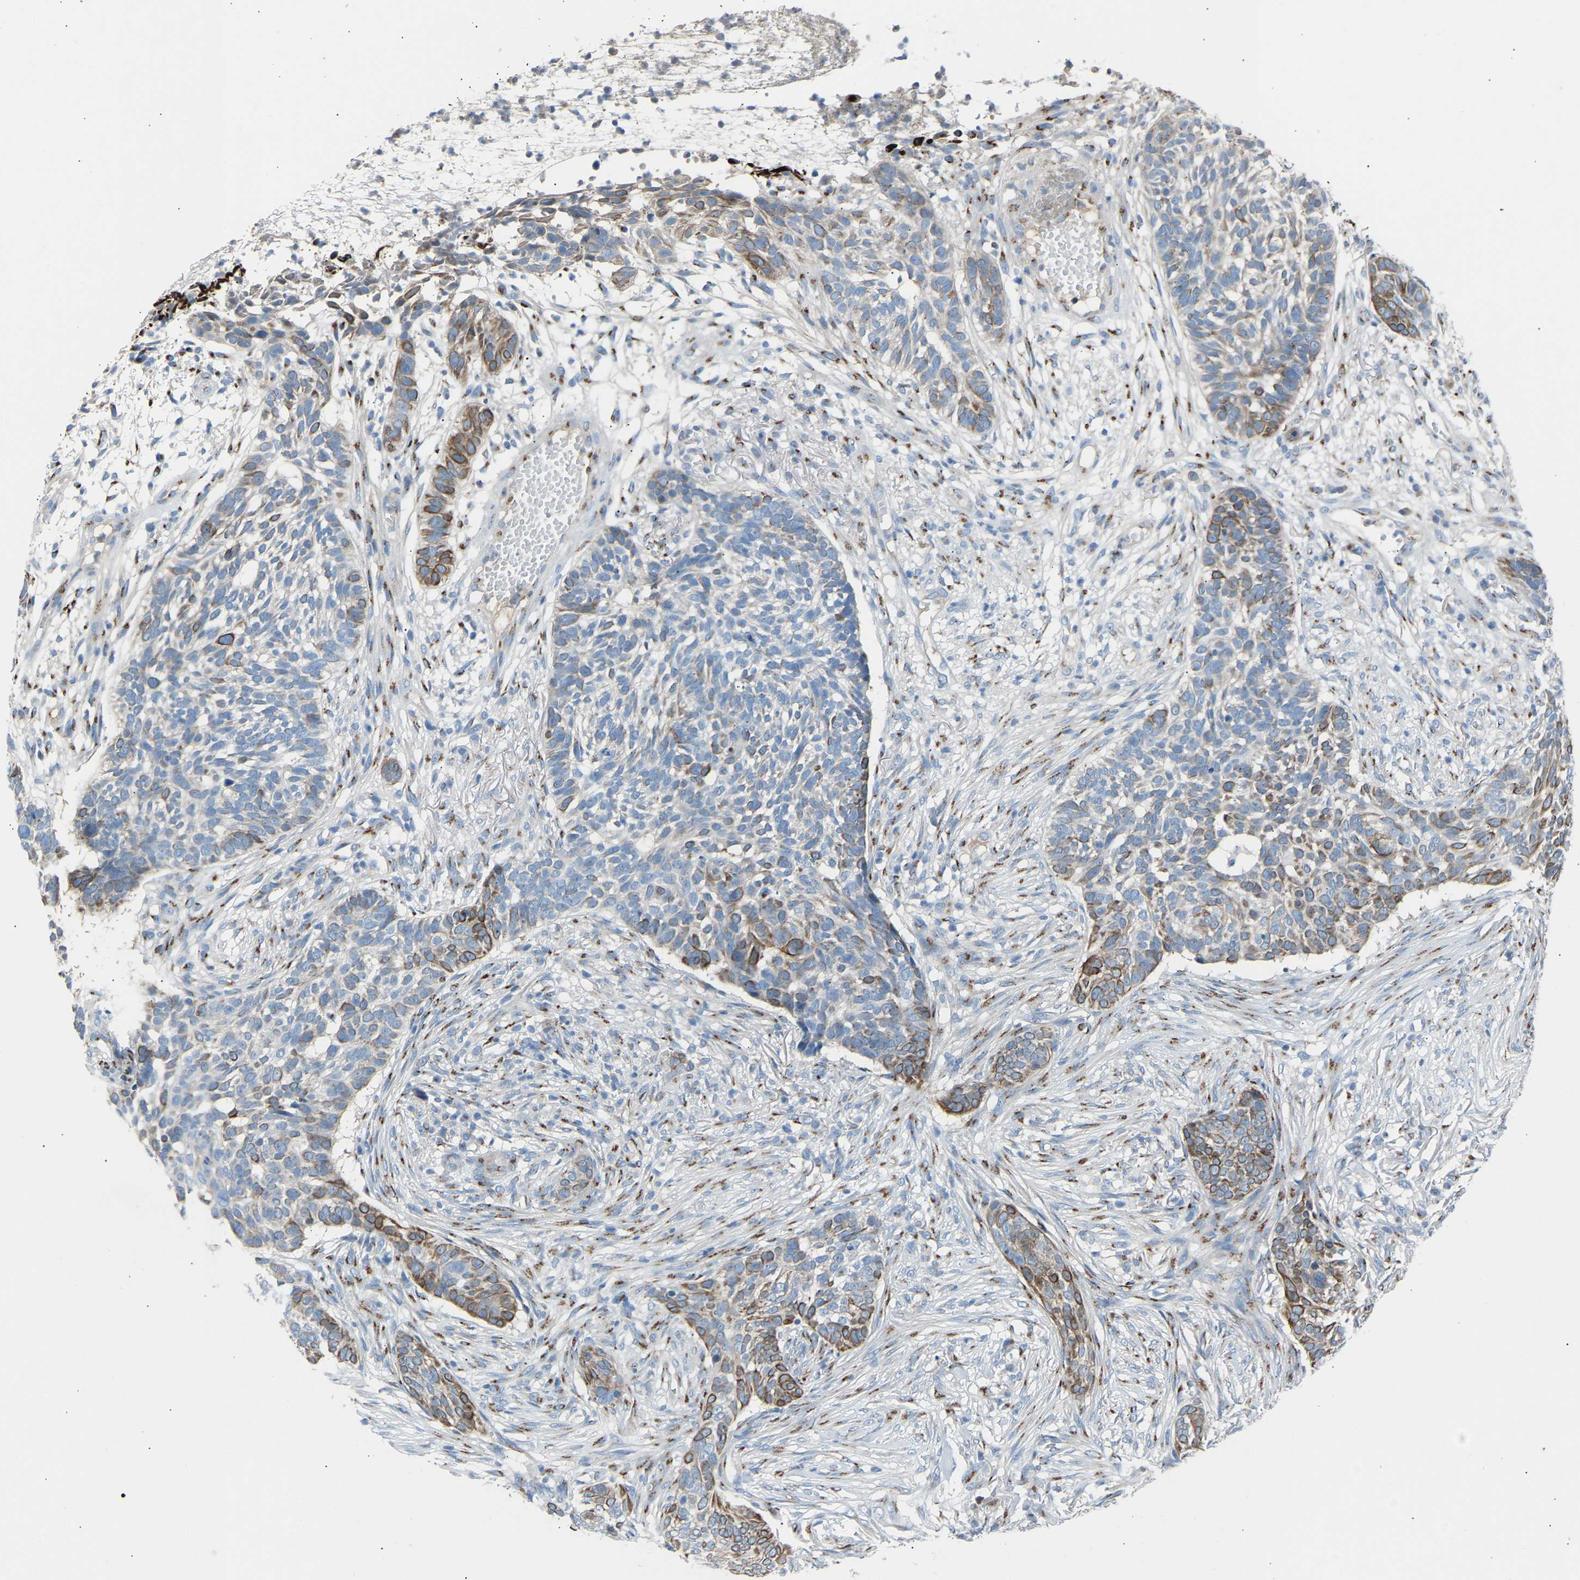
{"staining": {"intensity": "moderate", "quantity": "25%-75%", "location": "cytoplasmic/membranous"}, "tissue": "skin cancer", "cell_type": "Tumor cells", "image_type": "cancer", "snomed": [{"axis": "morphology", "description": "Basal cell carcinoma"}, {"axis": "topography", "description": "Skin"}], "caption": "Moderate cytoplasmic/membranous staining is appreciated in approximately 25%-75% of tumor cells in skin cancer (basal cell carcinoma). The protein of interest is stained brown, and the nuclei are stained in blue (DAB (3,3'-diaminobenzidine) IHC with brightfield microscopy, high magnification).", "gene": "CYREN", "patient": {"sex": "male", "age": 85}}